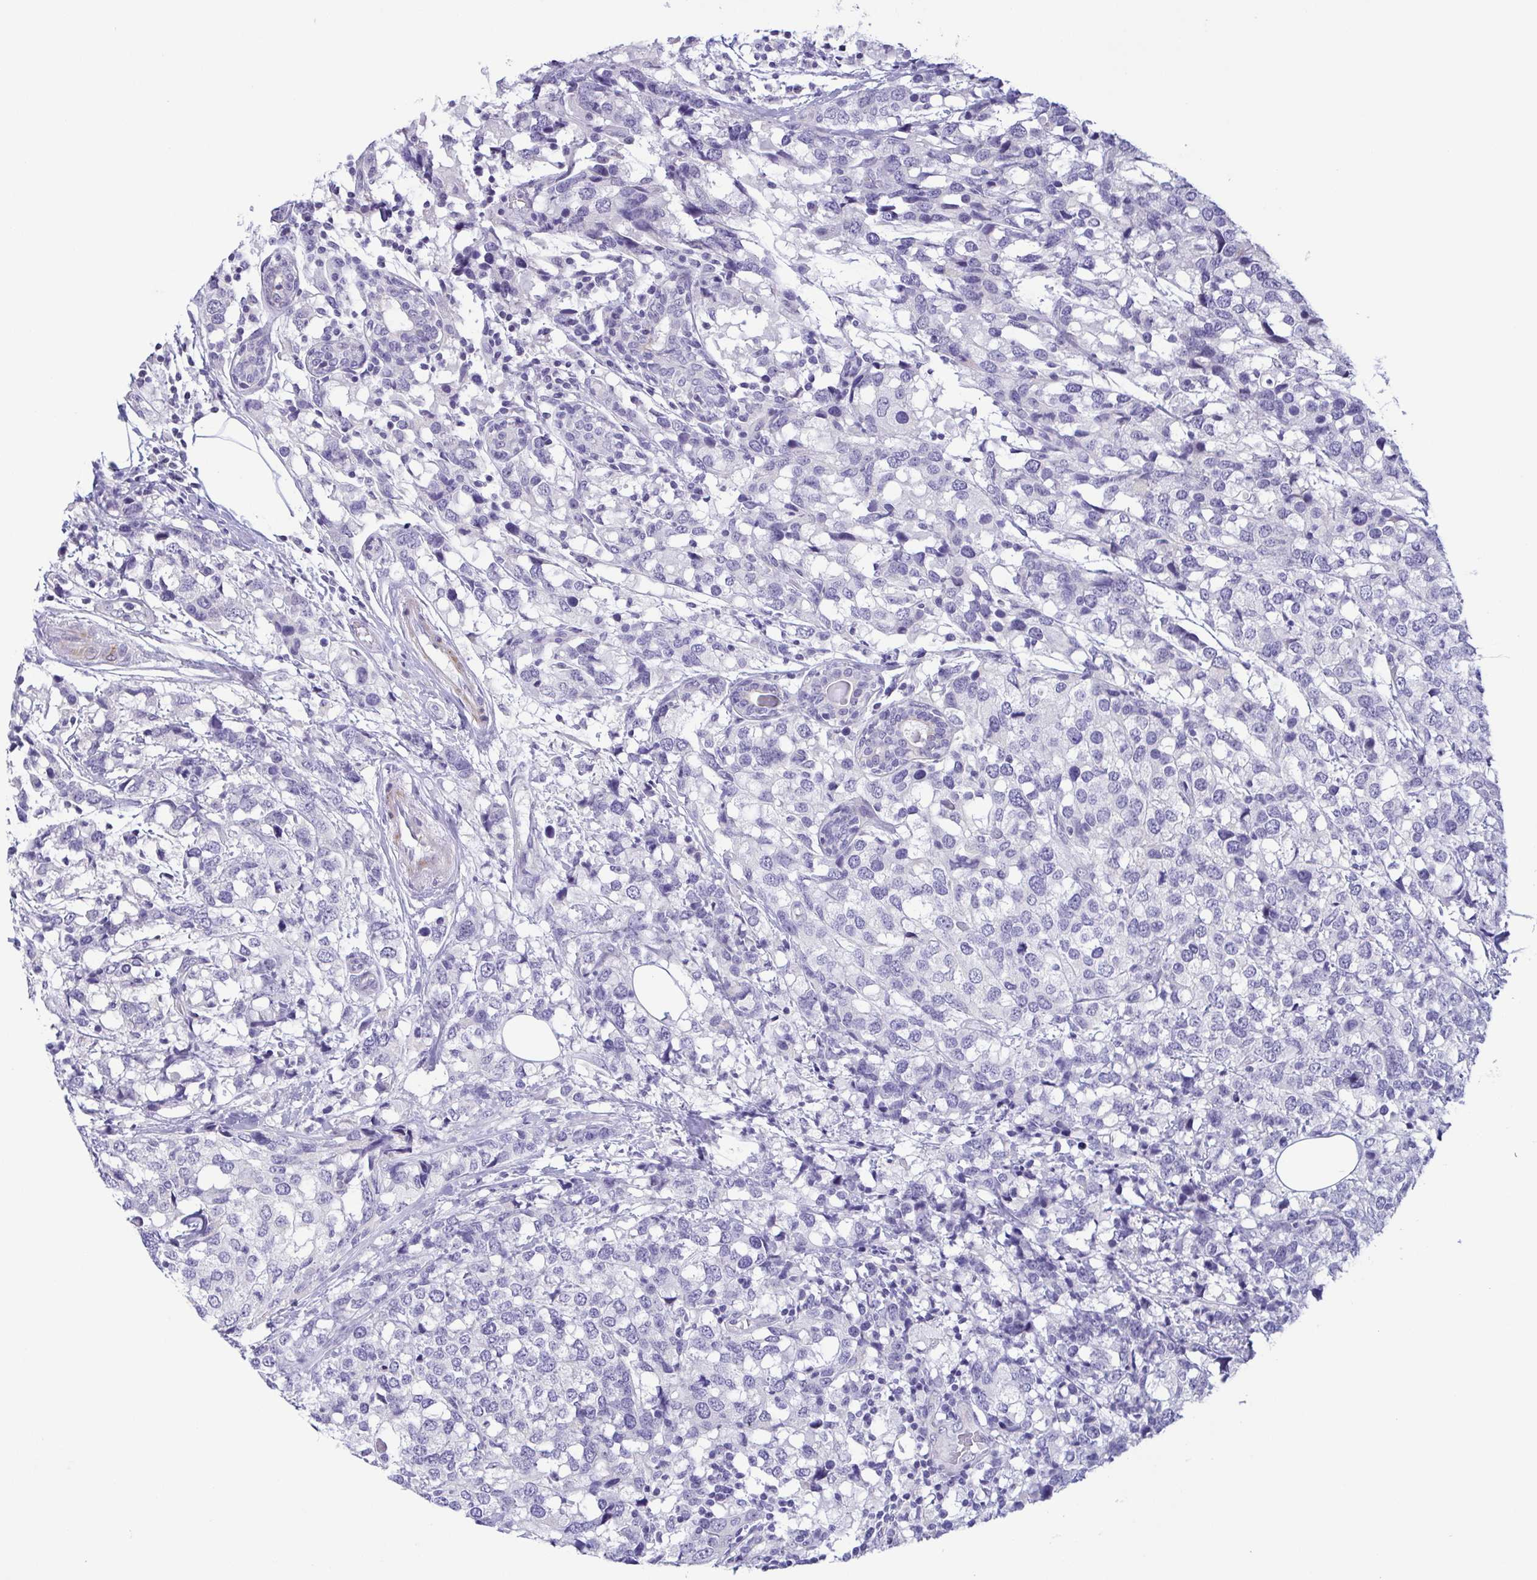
{"staining": {"intensity": "negative", "quantity": "none", "location": "none"}, "tissue": "breast cancer", "cell_type": "Tumor cells", "image_type": "cancer", "snomed": [{"axis": "morphology", "description": "Lobular carcinoma"}, {"axis": "topography", "description": "Breast"}], "caption": "Tumor cells show no significant protein staining in lobular carcinoma (breast).", "gene": "MYL7", "patient": {"sex": "female", "age": 59}}